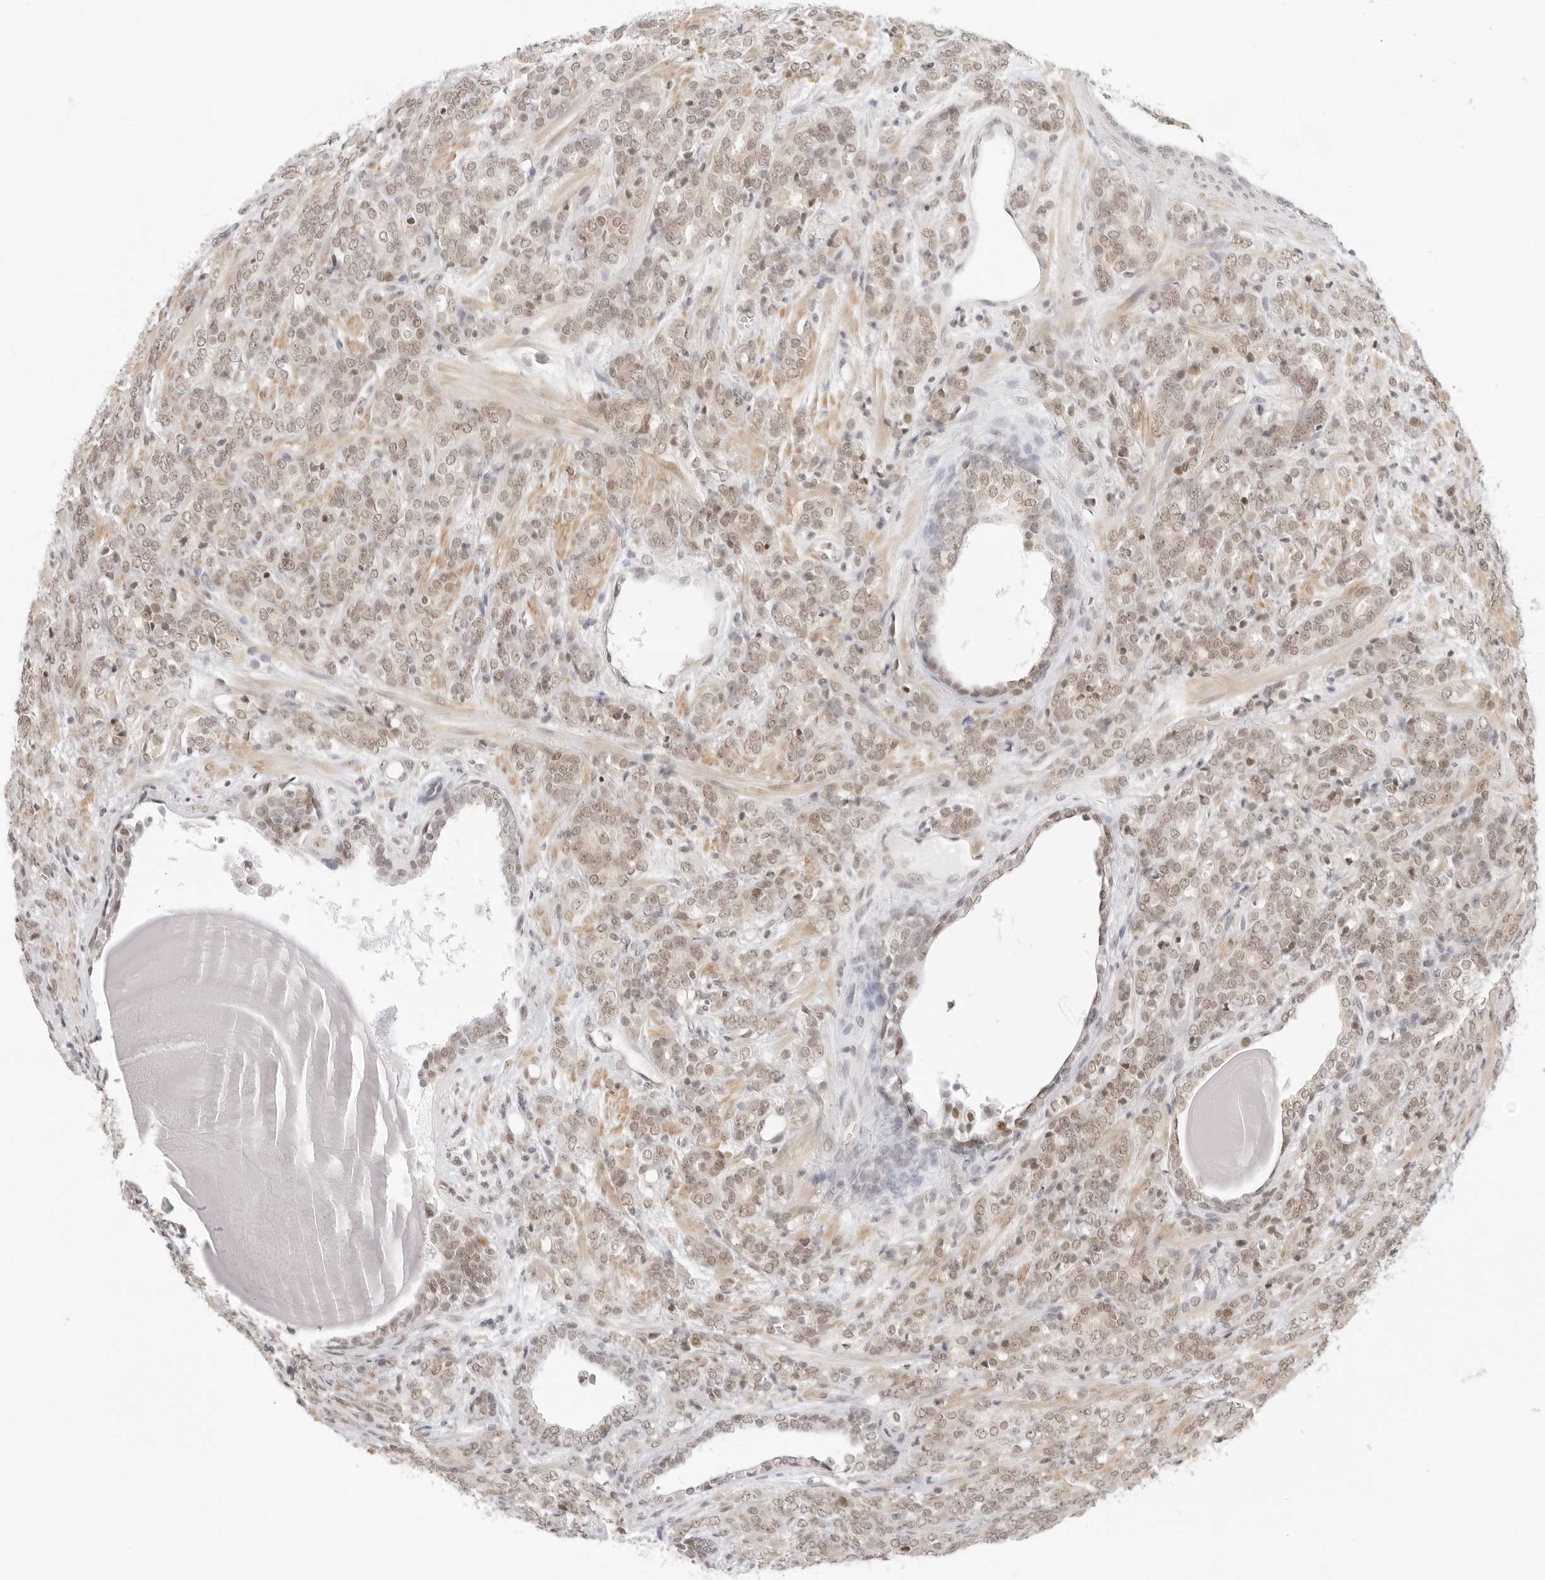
{"staining": {"intensity": "weak", "quantity": ">75%", "location": "cytoplasmic/membranous,nuclear"}, "tissue": "prostate cancer", "cell_type": "Tumor cells", "image_type": "cancer", "snomed": [{"axis": "morphology", "description": "Adenocarcinoma, High grade"}, {"axis": "topography", "description": "Prostate"}], "caption": "Prostate cancer (adenocarcinoma (high-grade)) stained with immunohistochemistry displays weak cytoplasmic/membranous and nuclear staining in approximately >75% of tumor cells.", "gene": "TCIM", "patient": {"sex": "male", "age": 62}}